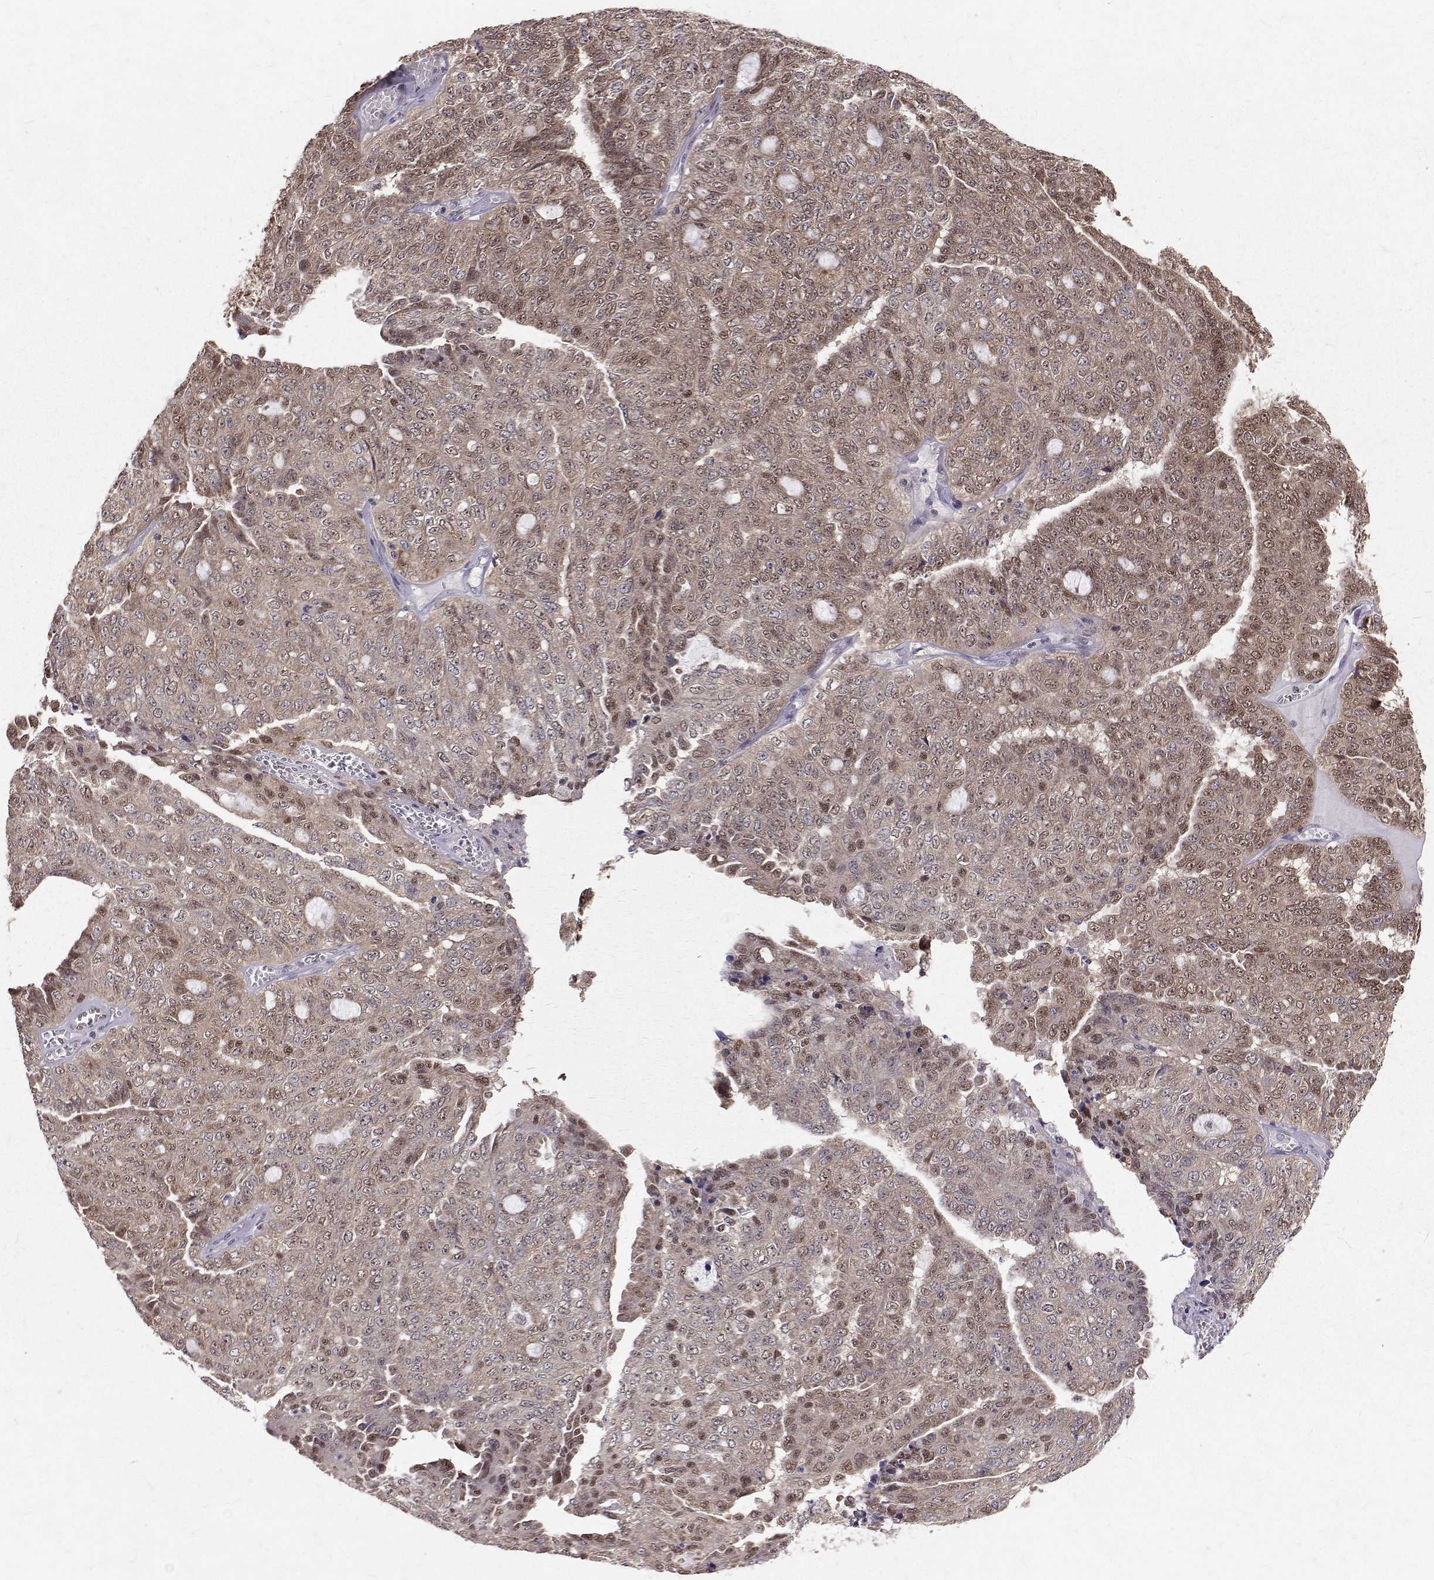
{"staining": {"intensity": "weak", "quantity": ">75%", "location": "nuclear"}, "tissue": "ovarian cancer", "cell_type": "Tumor cells", "image_type": "cancer", "snomed": [{"axis": "morphology", "description": "Cystadenocarcinoma, serous, NOS"}, {"axis": "topography", "description": "Ovary"}], "caption": "Immunohistochemistry (DAB) staining of serous cystadenocarcinoma (ovarian) shows weak nuclear protein staining in about >75% of tumor cells.", "gene": "NIF3L1", "patient": {"sex": "female", "age": 71}}